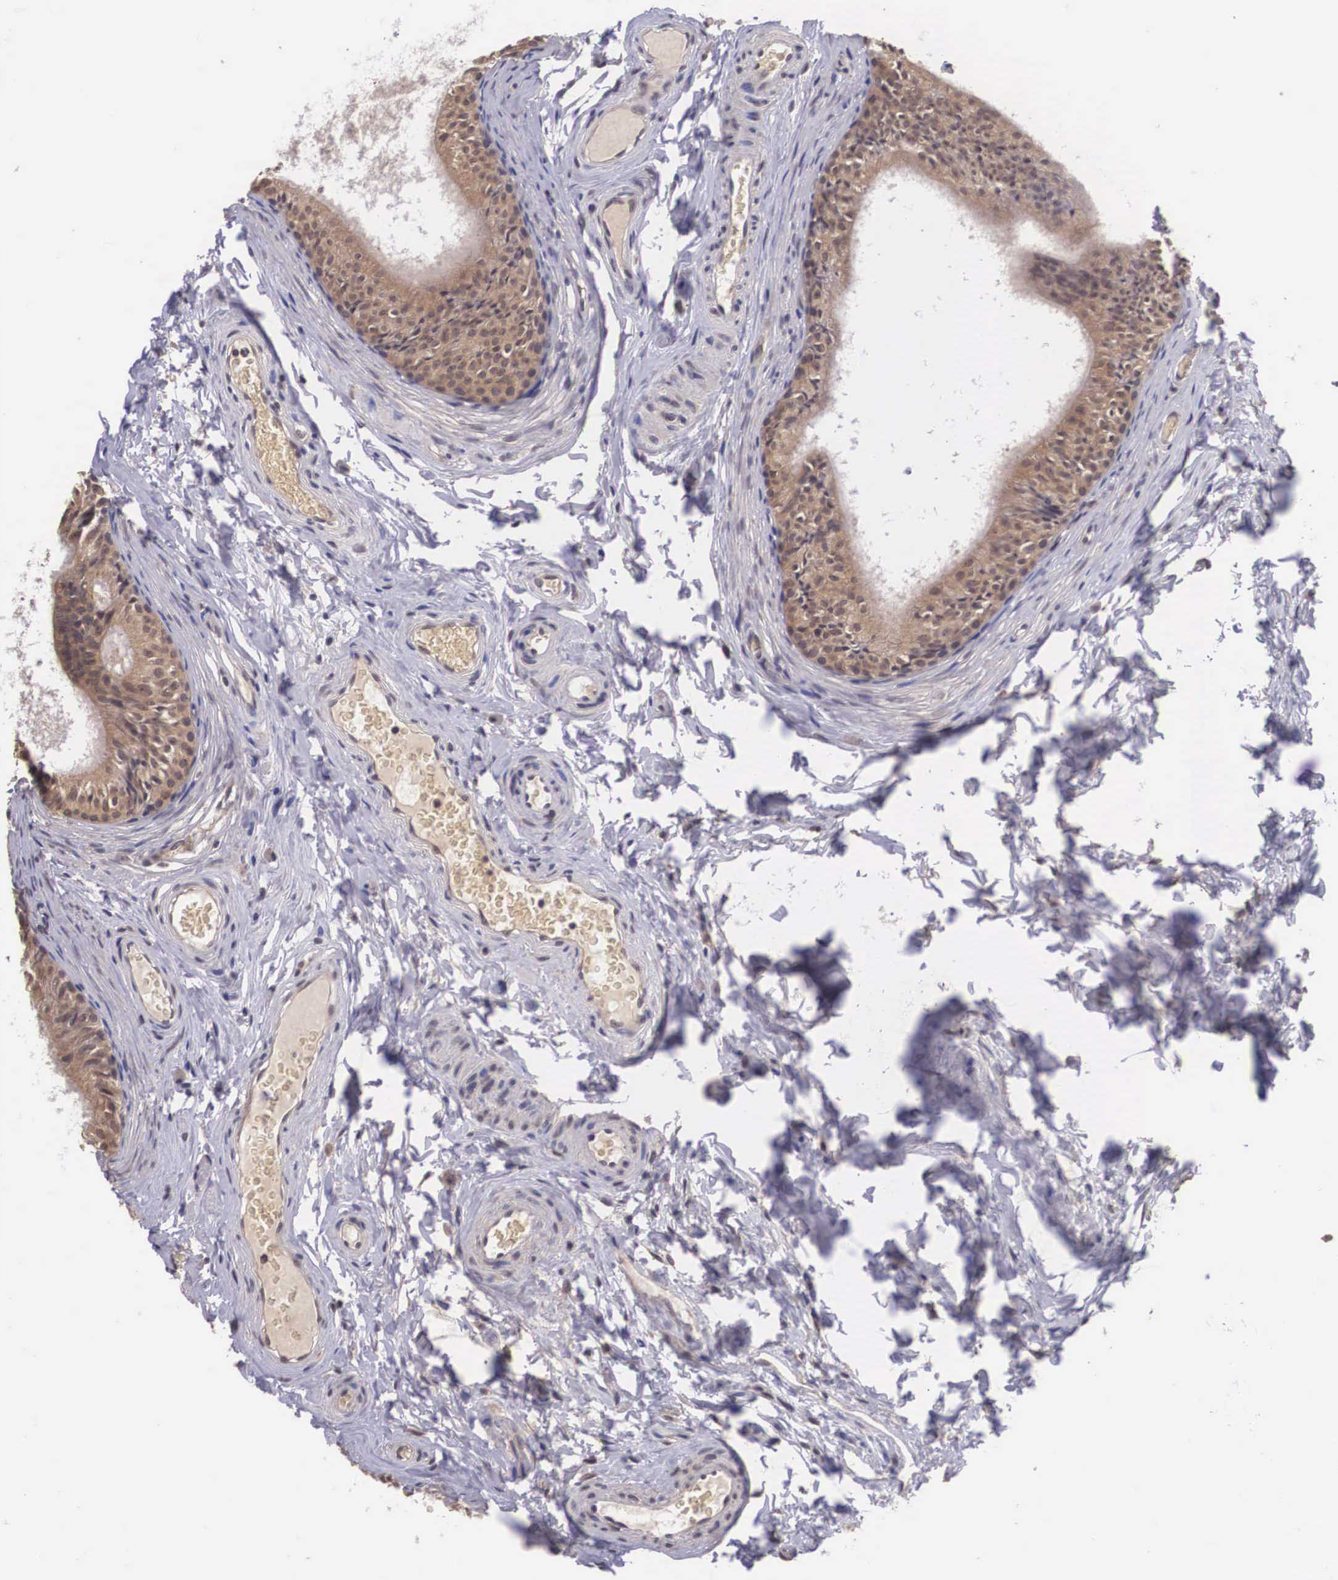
{"staining": {"intensity": "moderate", "quantity": ">75%", "location": "cytoplasmic/membranous"}, "tissue": "epididymis", "cell_type": "Glandular cells", "image_type": "normal", "snomed": [{"axis": "morphology", "description": "Normal tissue, NOS"}, {"axis": "topography", "description": "Epididymis"}], "caption": "An immunohistochemistry micrograph of benign tissue is shown. Protein staining in brown labels moderate cytoplasmic/membranous positivity in epididymis within glandular cells.", "gene": "VASH1", "patient": {"sex": "male", "age": 23}}